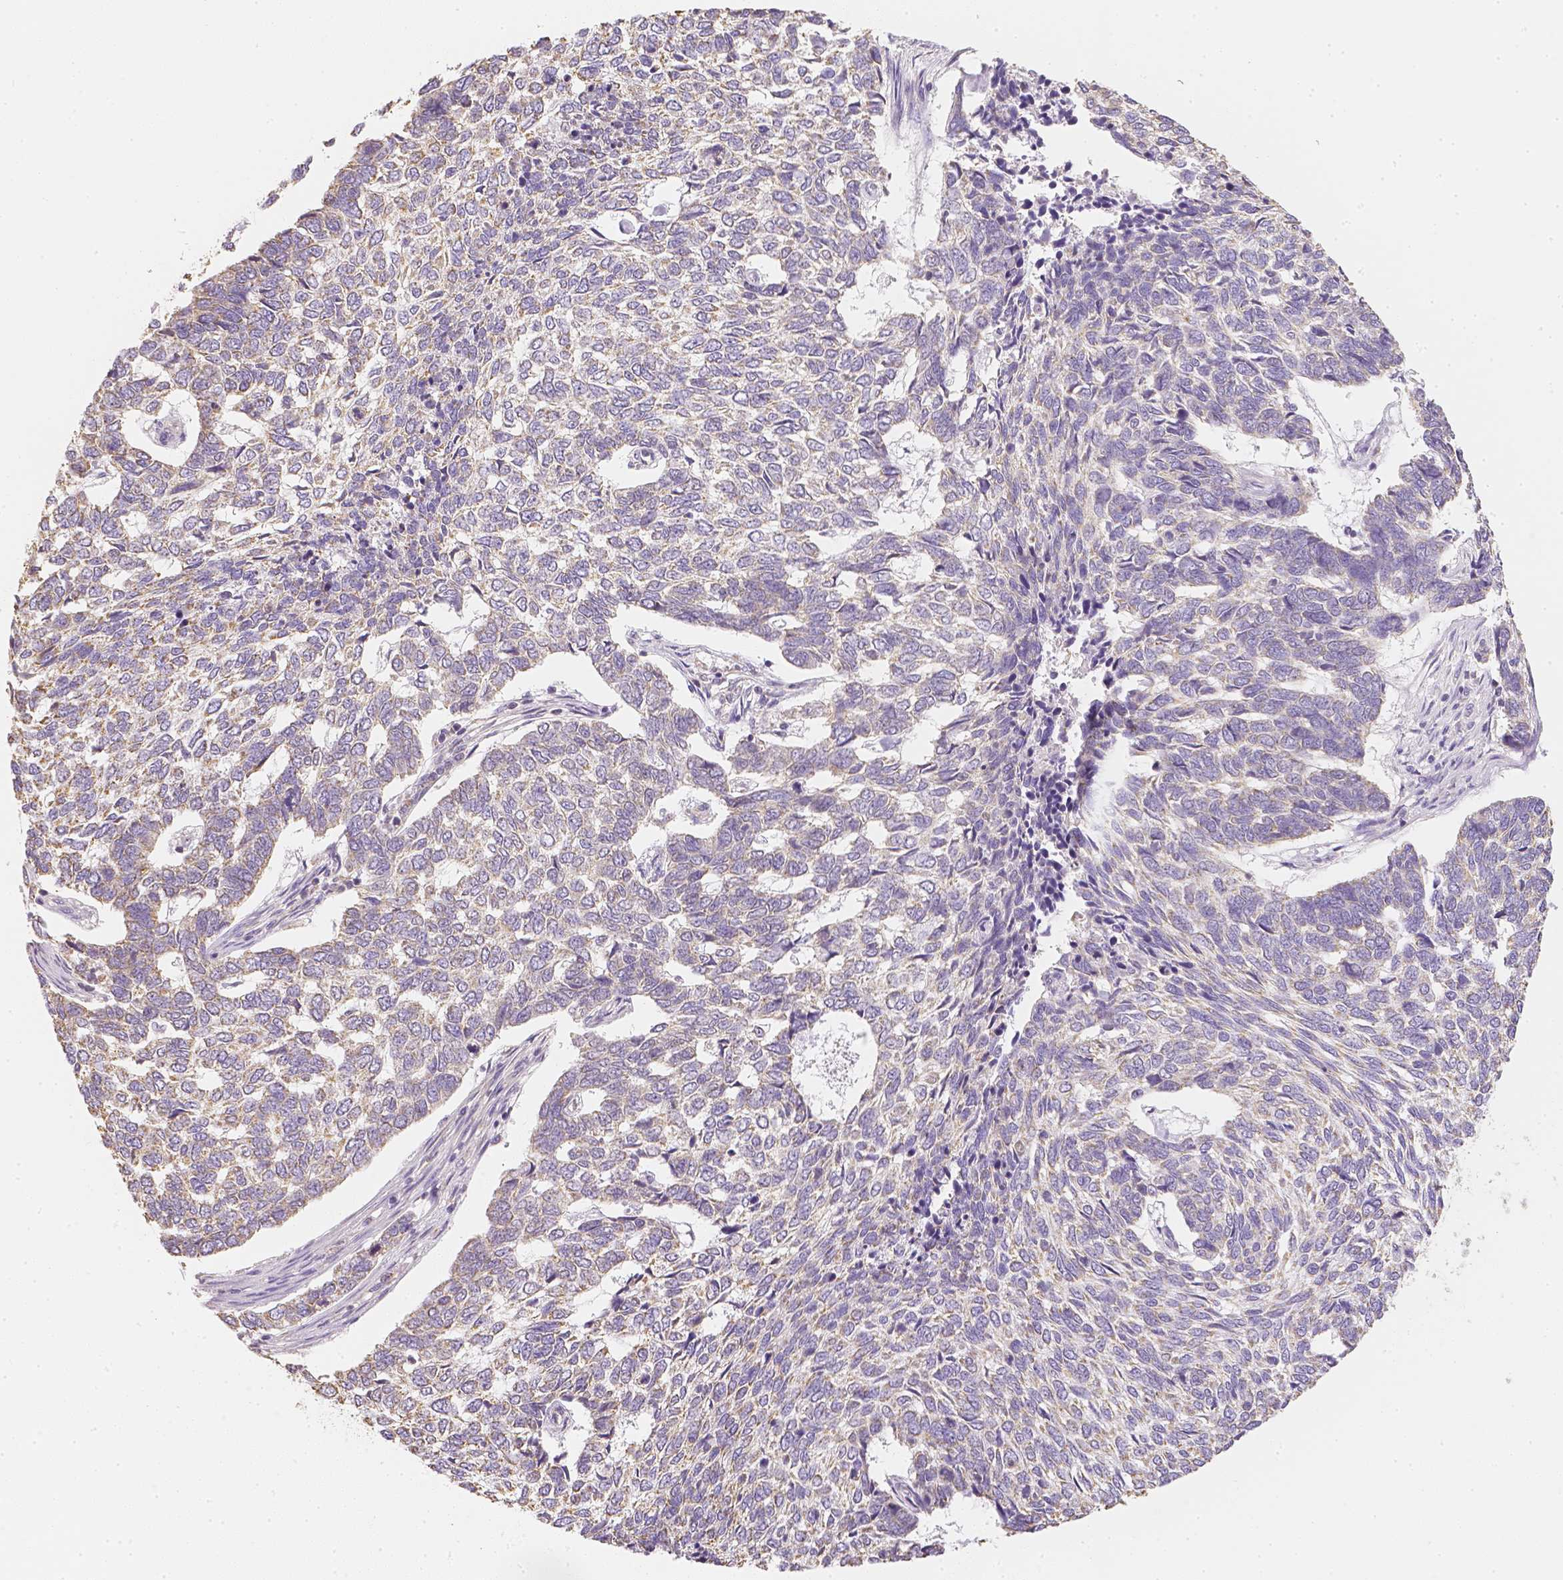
{"staining": {"intensity": "negative", "quantity": "none", "location": "none"}, "tissue": "skin cancer", "cell_type": "Tumor cells", "image_type": "cancer", "snomed": [{"axis": "morphology", "description": "Basal cell carcinoma"}, {"axis": "topography", "description": "Skin"}], "caption": "Skin cancer (basal cell carcinoma) was stained to show a protein in brown. There is no significant staining in tumor cells. Nuclei are stained in blue.", "gene": "NVL", "patient": {"sex": "female", "age": 65}}